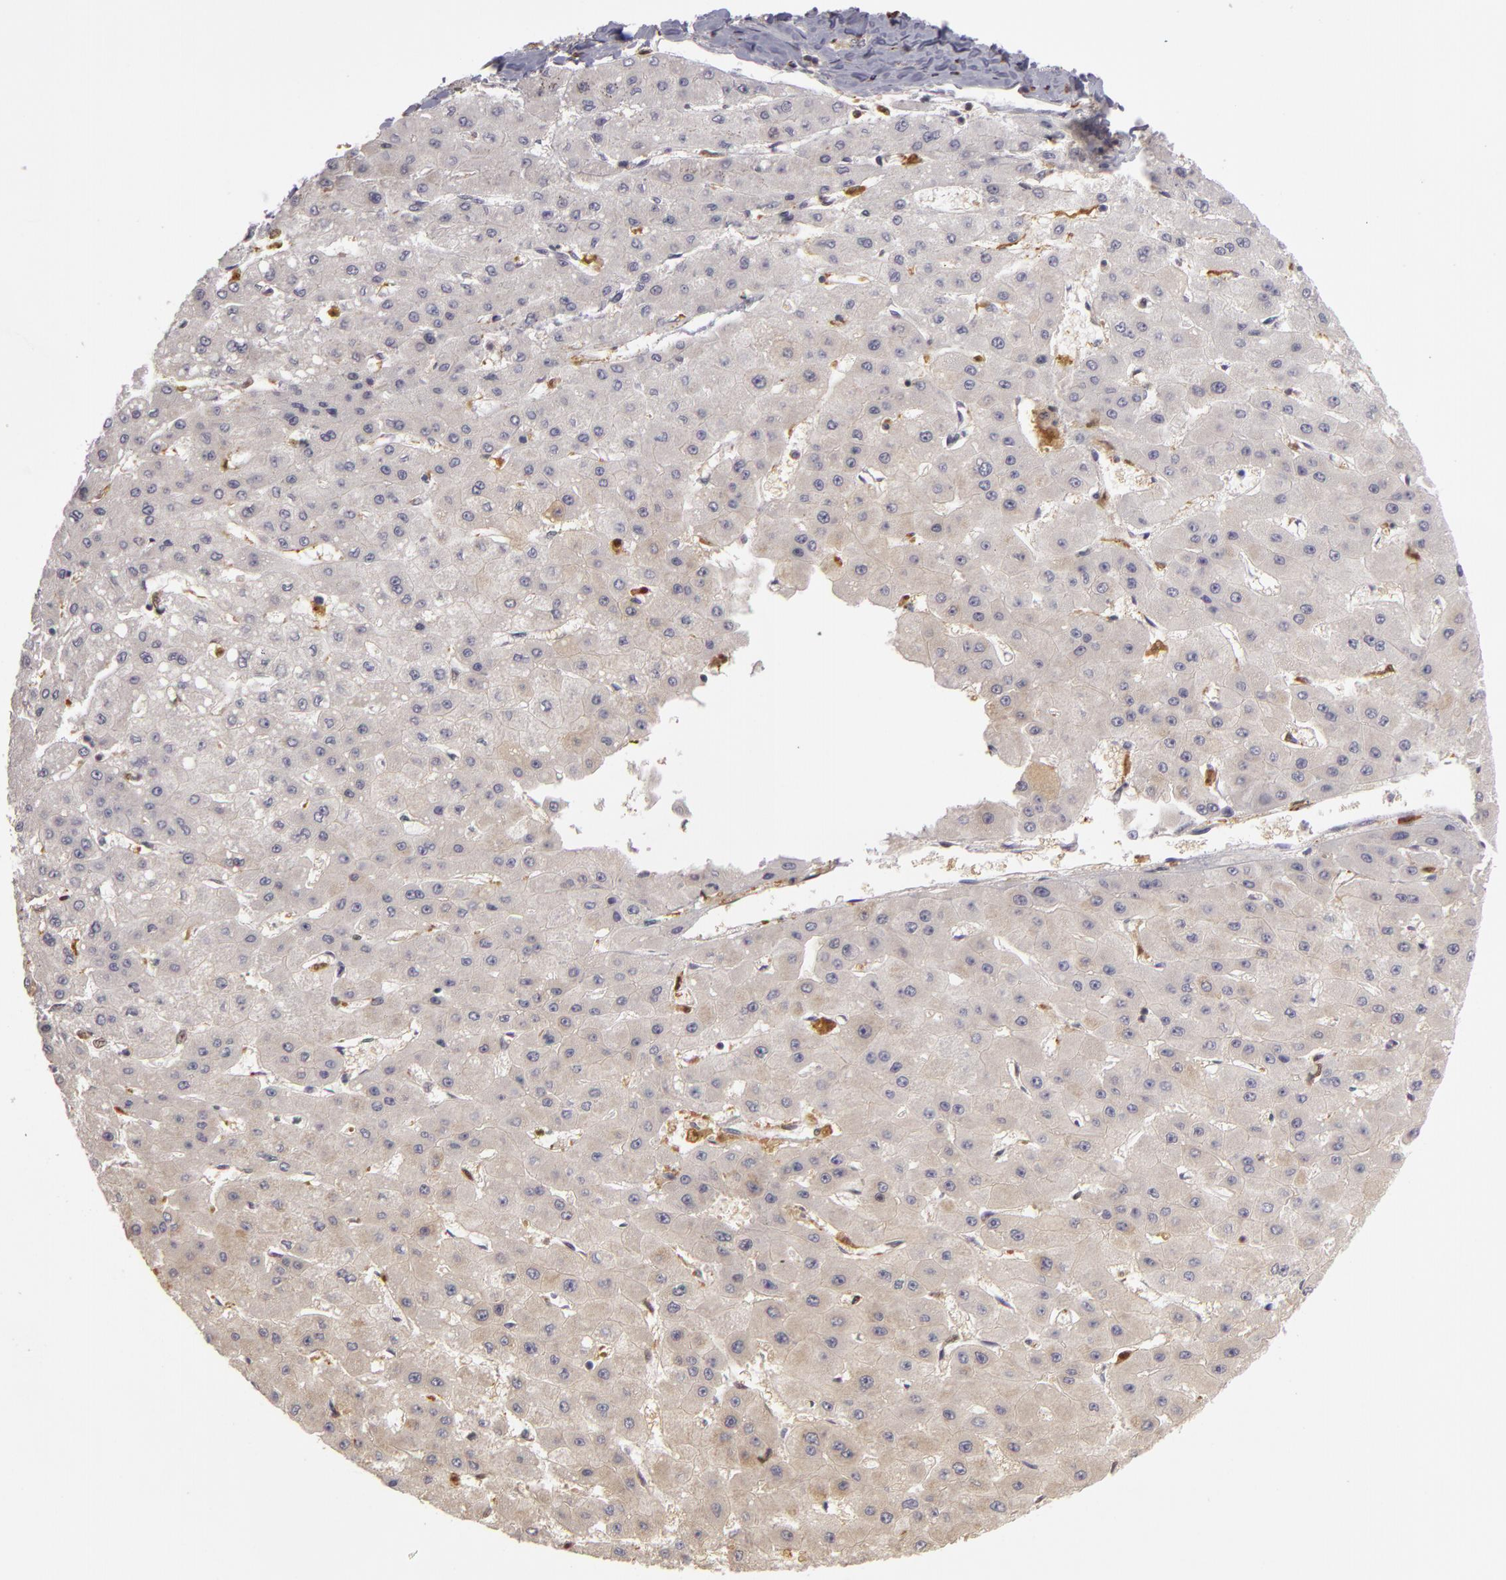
{"staining": {"intensity": "negative", "quantity": "none", "location": "none"}, "tissue": "liver cancer", "cell_type": "Tumor cells", "image_type": "cancer", "snomed": [{"axis": "morphology", "description": "Carcinoma, Hepatocellular, NOS"}, {"axis": "topography", "description": "Liver"}], "caption": "A high-resolution histopathology image shows immunohistochemistry staining of liver cancer, which demonstrates no significant staining in tumor cells.", "gene": "GNPDA1", "patient": {"sex": "female", "age": 52}}